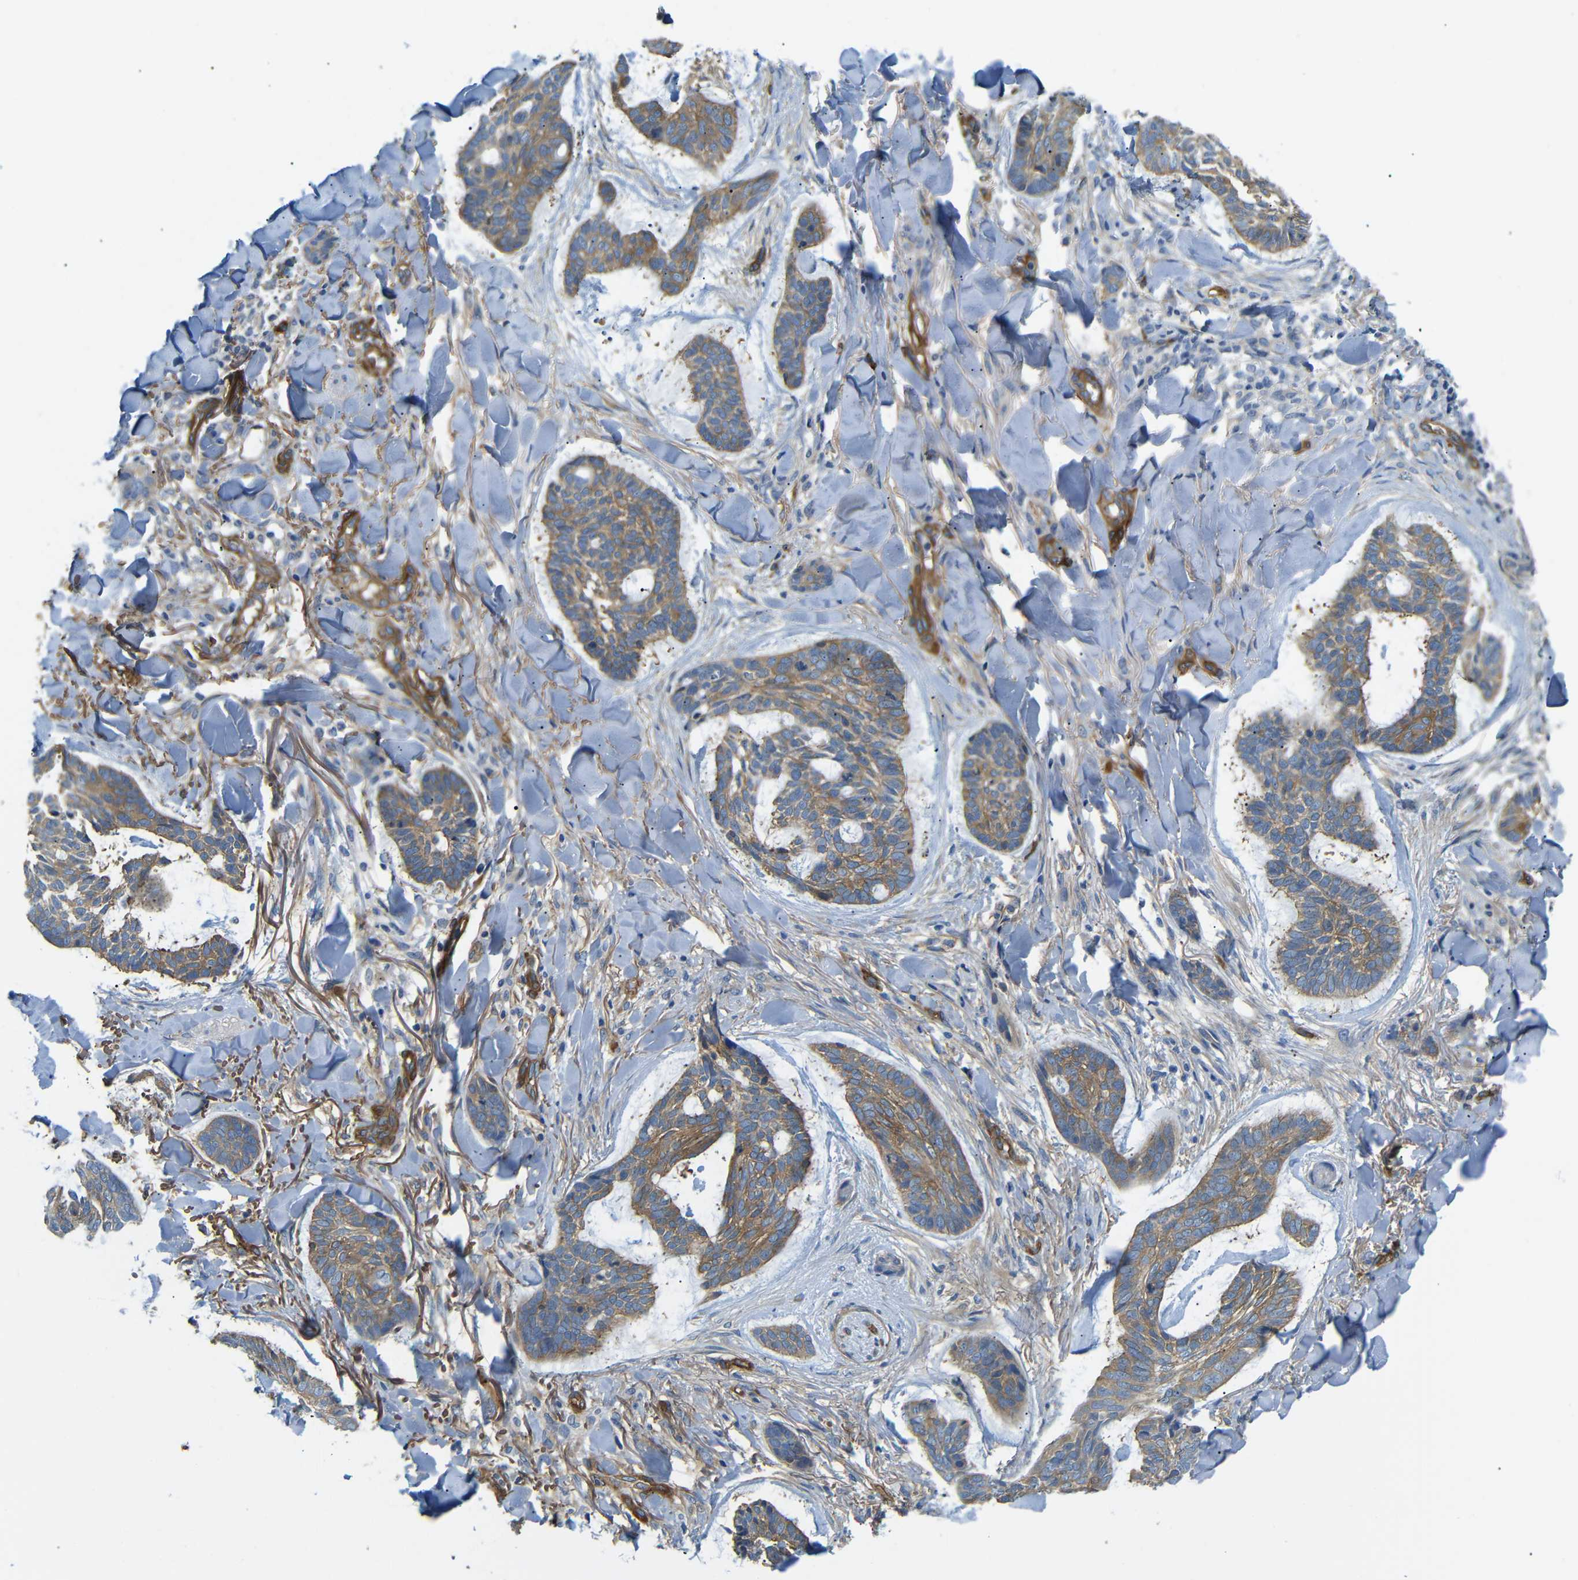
{"staining": {"intensity": "moderate", "quantity": ">75%", "location": "cytoplasmic/membranous"}, "tissue": "skin cancer", "cell_type": "Tumor cells", "image_type": "cancer", "snomed": [{"axis": "morphology", "description": "Basal cell carcinoma"}, {"axis": "topography", "description": "Skin"}], "caption": "This photomicrograph displays skin cancer (basal cell carcinoma) stained with immunohistochemistry (IHC) to label a protein in brown. The cytoplasmic/membranous of tumor cells show moderate positivity for the protein. Nuclei are counter-stained blue.", "gene": "MYO1B", "patient": {"sex": "male", "age": 43}}